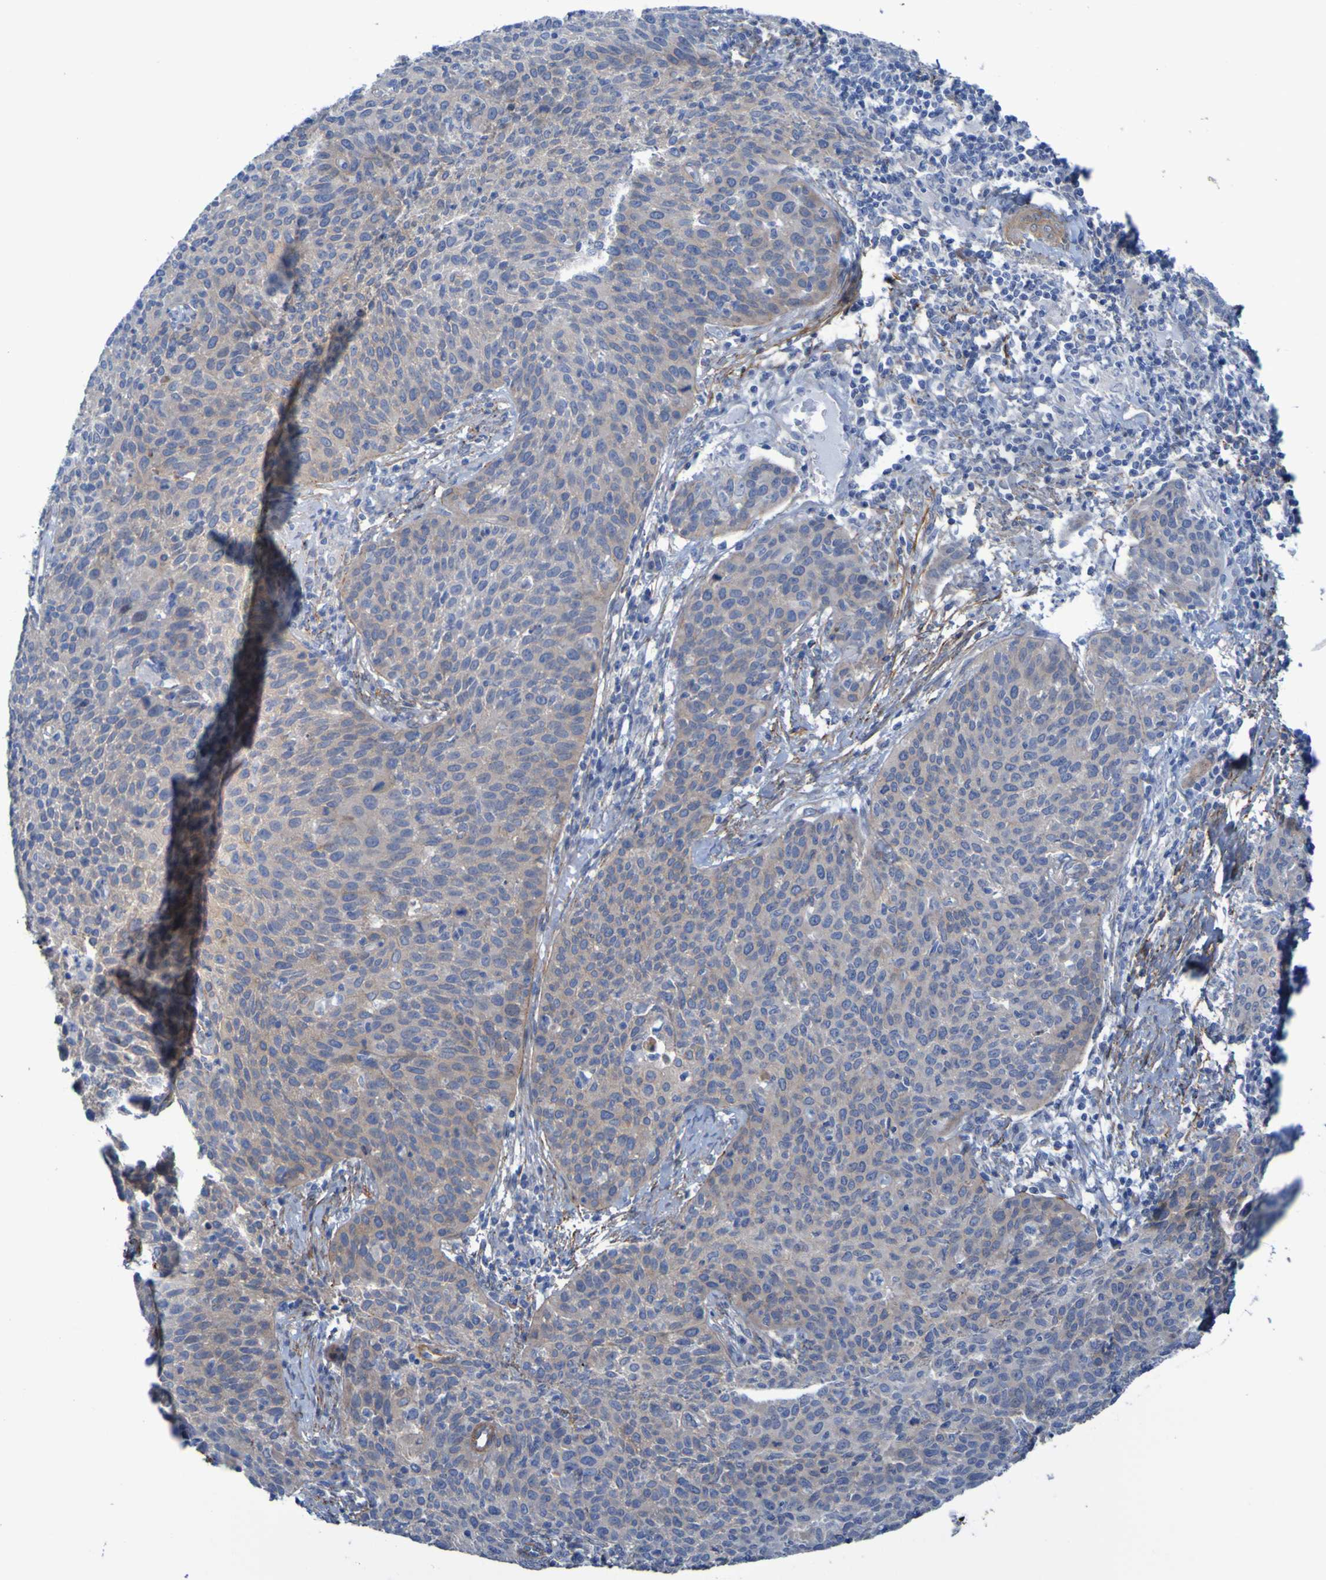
{"staining": {"intensity": "weak", "quantity": "<25%", "location": "cytoplasmic/membranous"}, "tissue": "cervical cancer", "cell_type": "Tumor cells", "image_type": "cancer", "snomed": [{"axis": "morphology", "description": "Squamous cell carcinoma, NOS"}, {"axis": "topography", "description": "Cervix"}], "caption": "A high-resolution histopathology image shows immunohistochemistry (IHC) staining of cervical cancer (squamous cell carcinoma), which demonstrates no significant positivity in tumor cells. (DAB IHC, high magnification).", "gene": "LPP", "patient": {"sex": "female", "age": 38}}